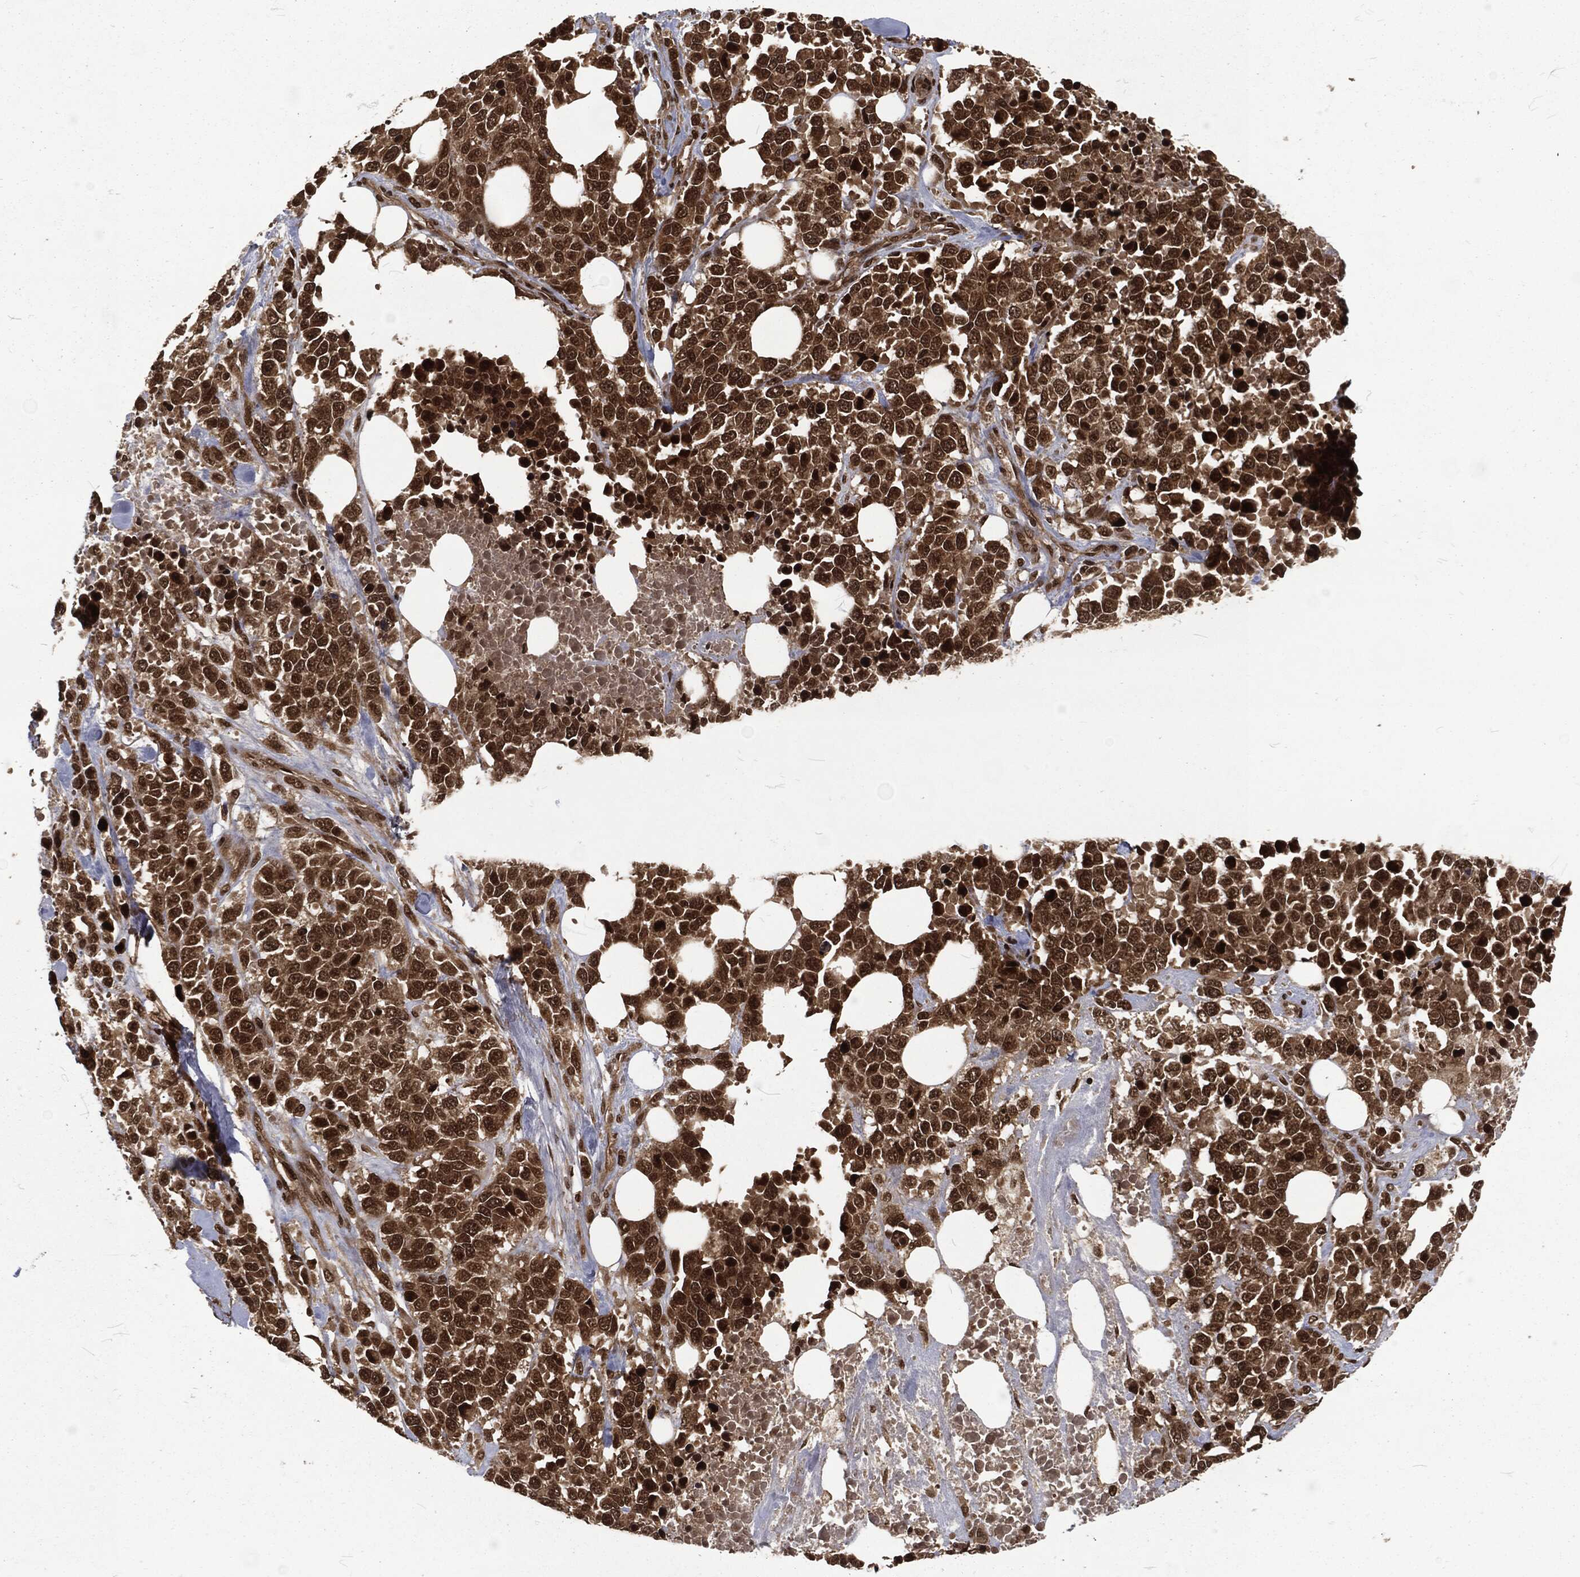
{"staining": {"intensity": "strong", "quantity": "25%-75%", "location": "cytoplasmic/membranous,nuclear"}, "tissue": "melanoma", "cell_type": "Tumor cells", "image_type": "cancer", "snomed": [{"axis": "morphology", "description": "Malignant melanoma, Metastatic site"}, {"axis": "topography", "description": "Skin"}], "caption": "About 25%-75% of tumor cells in malignant melanoma (metastatic site) exhibit strong cytoplasmic/membranous and nuclear protein expression as visualized by brown immunohistochemical staining.", "gene": "NGRN", "patient": {"sex": "male", "age": 84}}